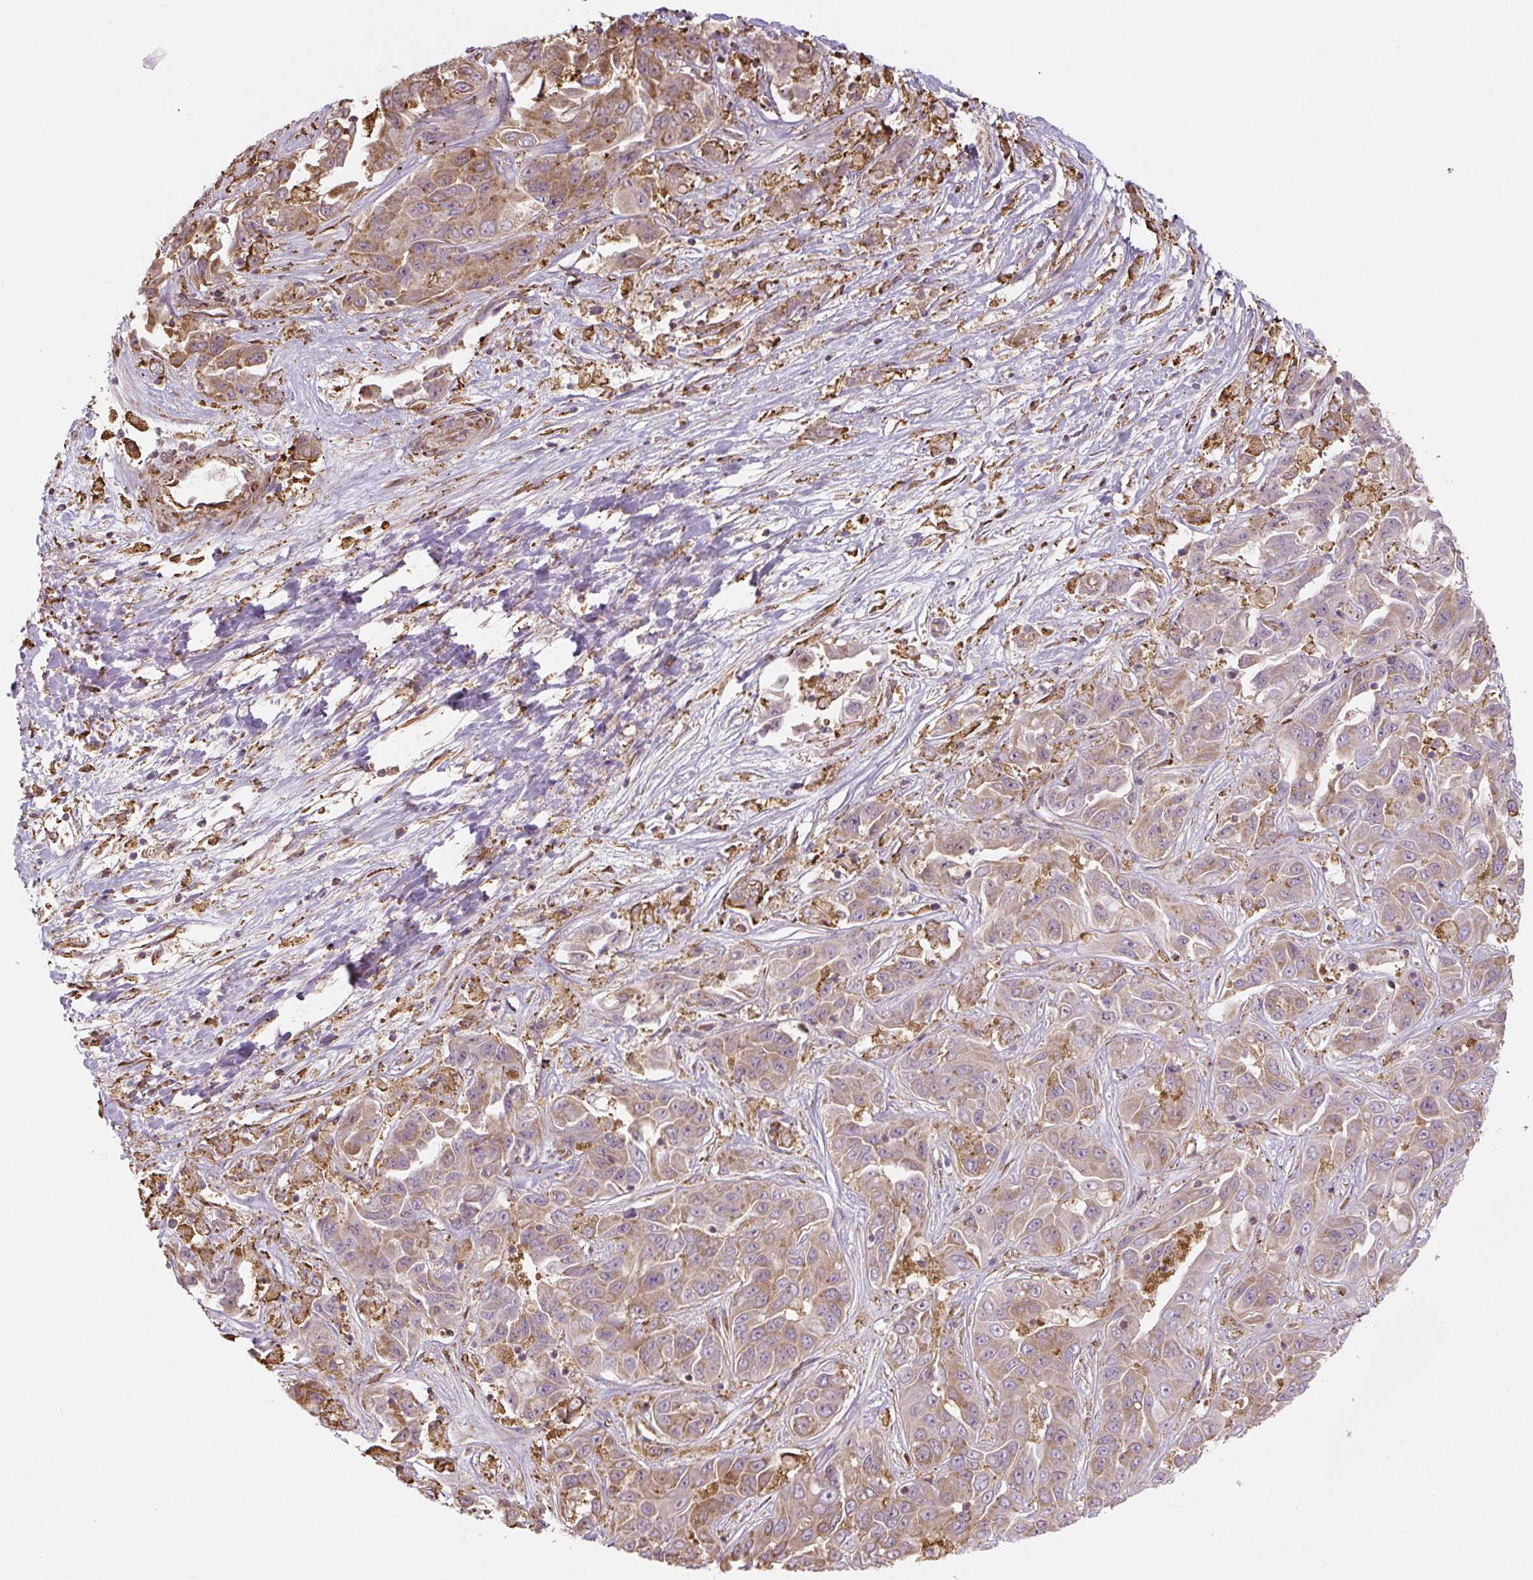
{"staining": {"intensity": "weak", "quantity": ">75%", "location": "cytoplasmic/membranous"}, "tissue": "liver cancer", "cell_type": "Tumor cells", "image_type": "cancer", "snomed": [{"axis": "morphology", "description": "Cholangiocarcinoma"}, {"axis": "topography", "description": "Liver"}], "caption": "Liver cancer (cholangiocarcinoma) was stained to show a protein in brown. There is low levels of weak cytoplasmic/membranous positivity in about >75% of tumor cells.", "gene": "RASA1", "patient": {"sex": "female", "age": 52}}